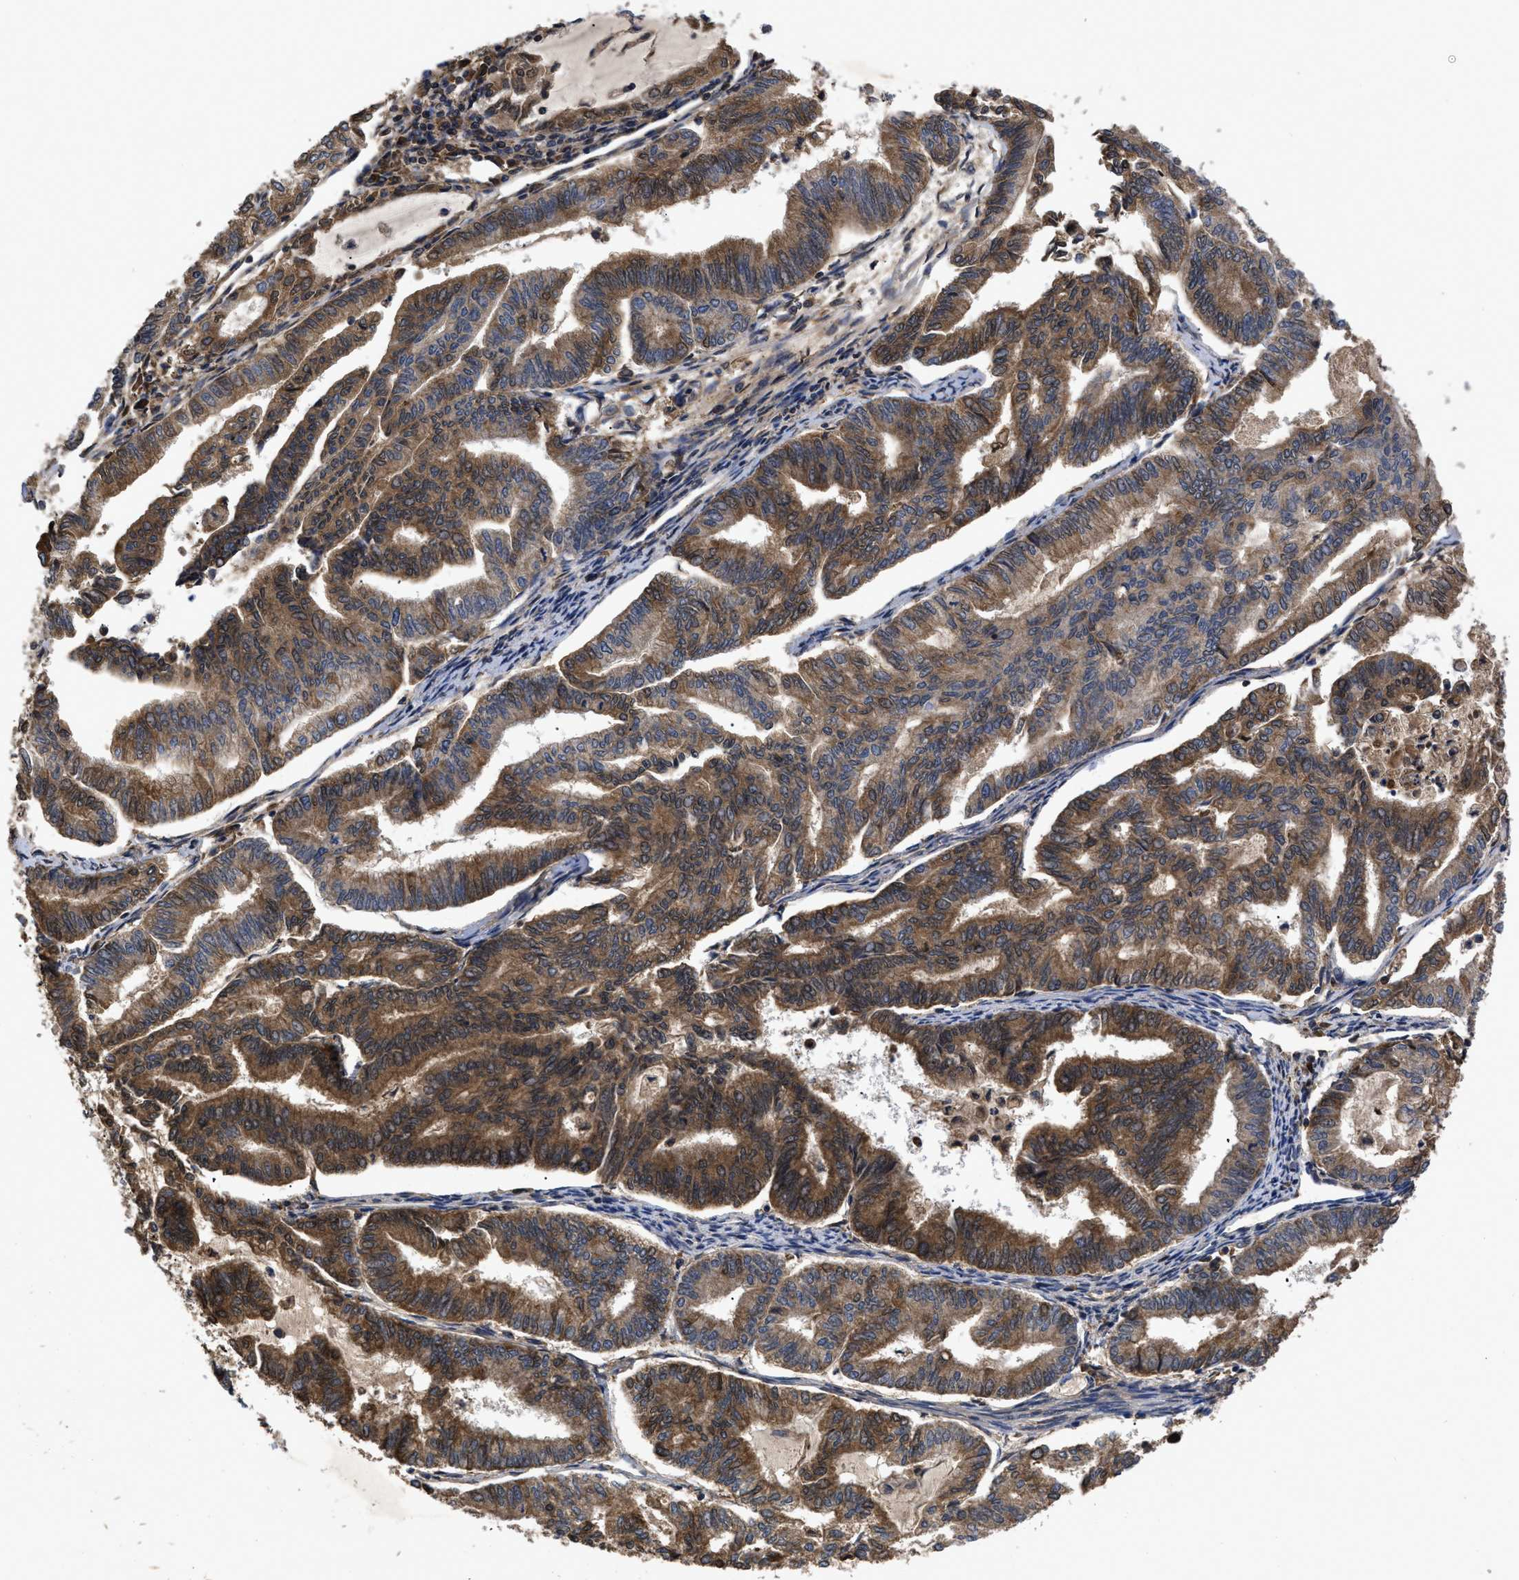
{"staining": {"intensity": "moderate", "quantity": ">75%", "location": "cytoplasmic/membranous"}, "tissue": "endometrial cancer", "cell_type": "Tumor cells", "image_type": "cancer", "snomed": [{"axis": "morphology", "description": "Adenocarcinoma, NOS"}, {"axis": "topography", "description": "Endometrium"}], "caption": "A brown stain shows moderate cytoplasmic/membranous staining of a protein in human endometrial cancer (adenocarcinoma) tumor cells.", "gene": "LRRC3", "patient": {"sex": "female", "age": 79}}